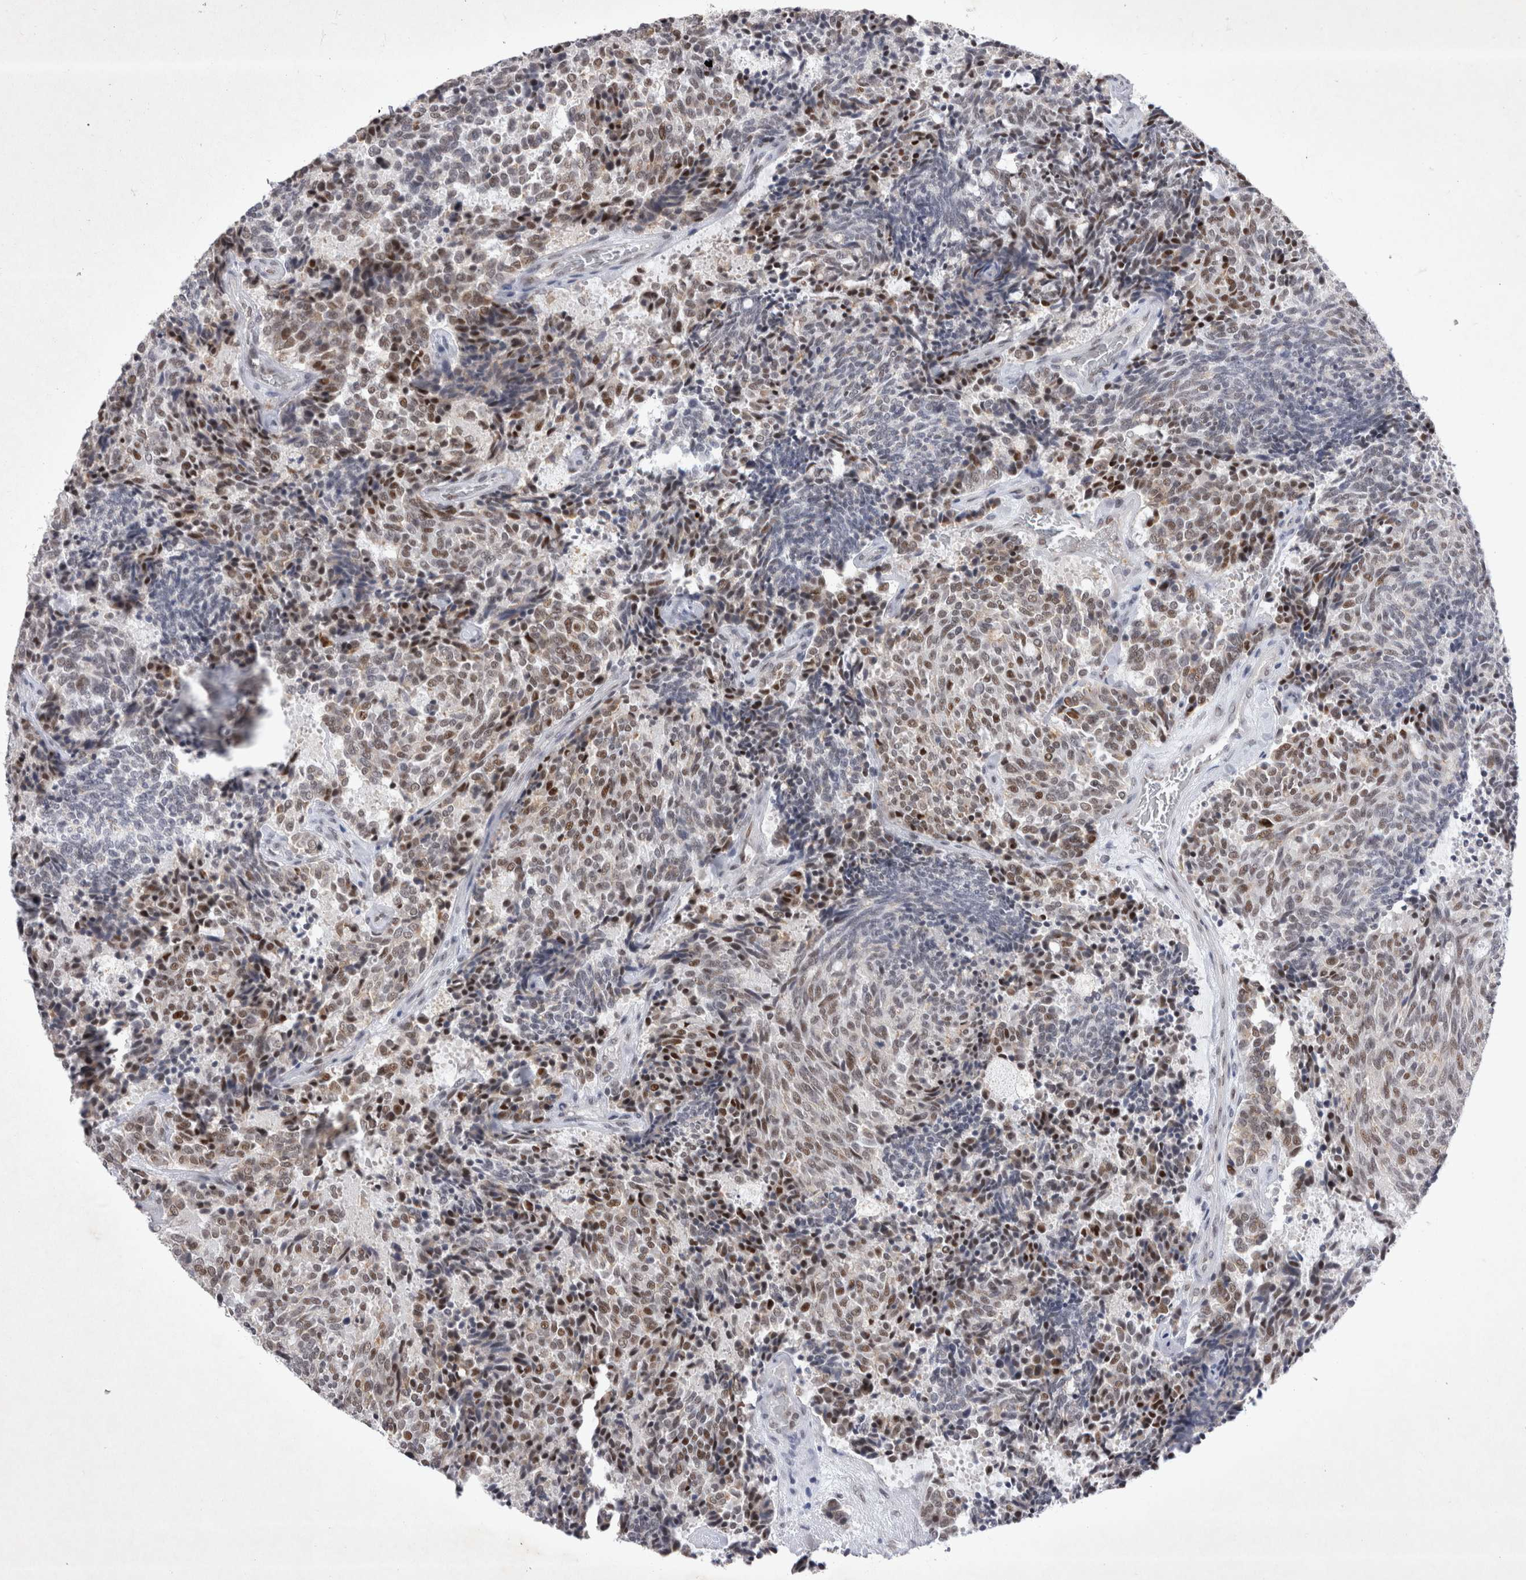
{"staining": {"intensity": "moderate", "quantity": "25%-75%", "location": "nuclear"}, "tissue": "carcinoid", "cell_type": "Tumor cells", "image_type": "cancer", "snomed": [{"axis": "morphology", "description": "Carcinoid, malignant, NOS"}, {"axis": "topography", "description": "Pancreas"}], "caption": "IHC photomicrograph of human carcinoid stained for a protein (brown), which reveals medium levels of moderate nuclear staining in about 25%-75% of tumor cells.", "gene": "RBM6", "patient": {"sex": "female", "age": 54}}